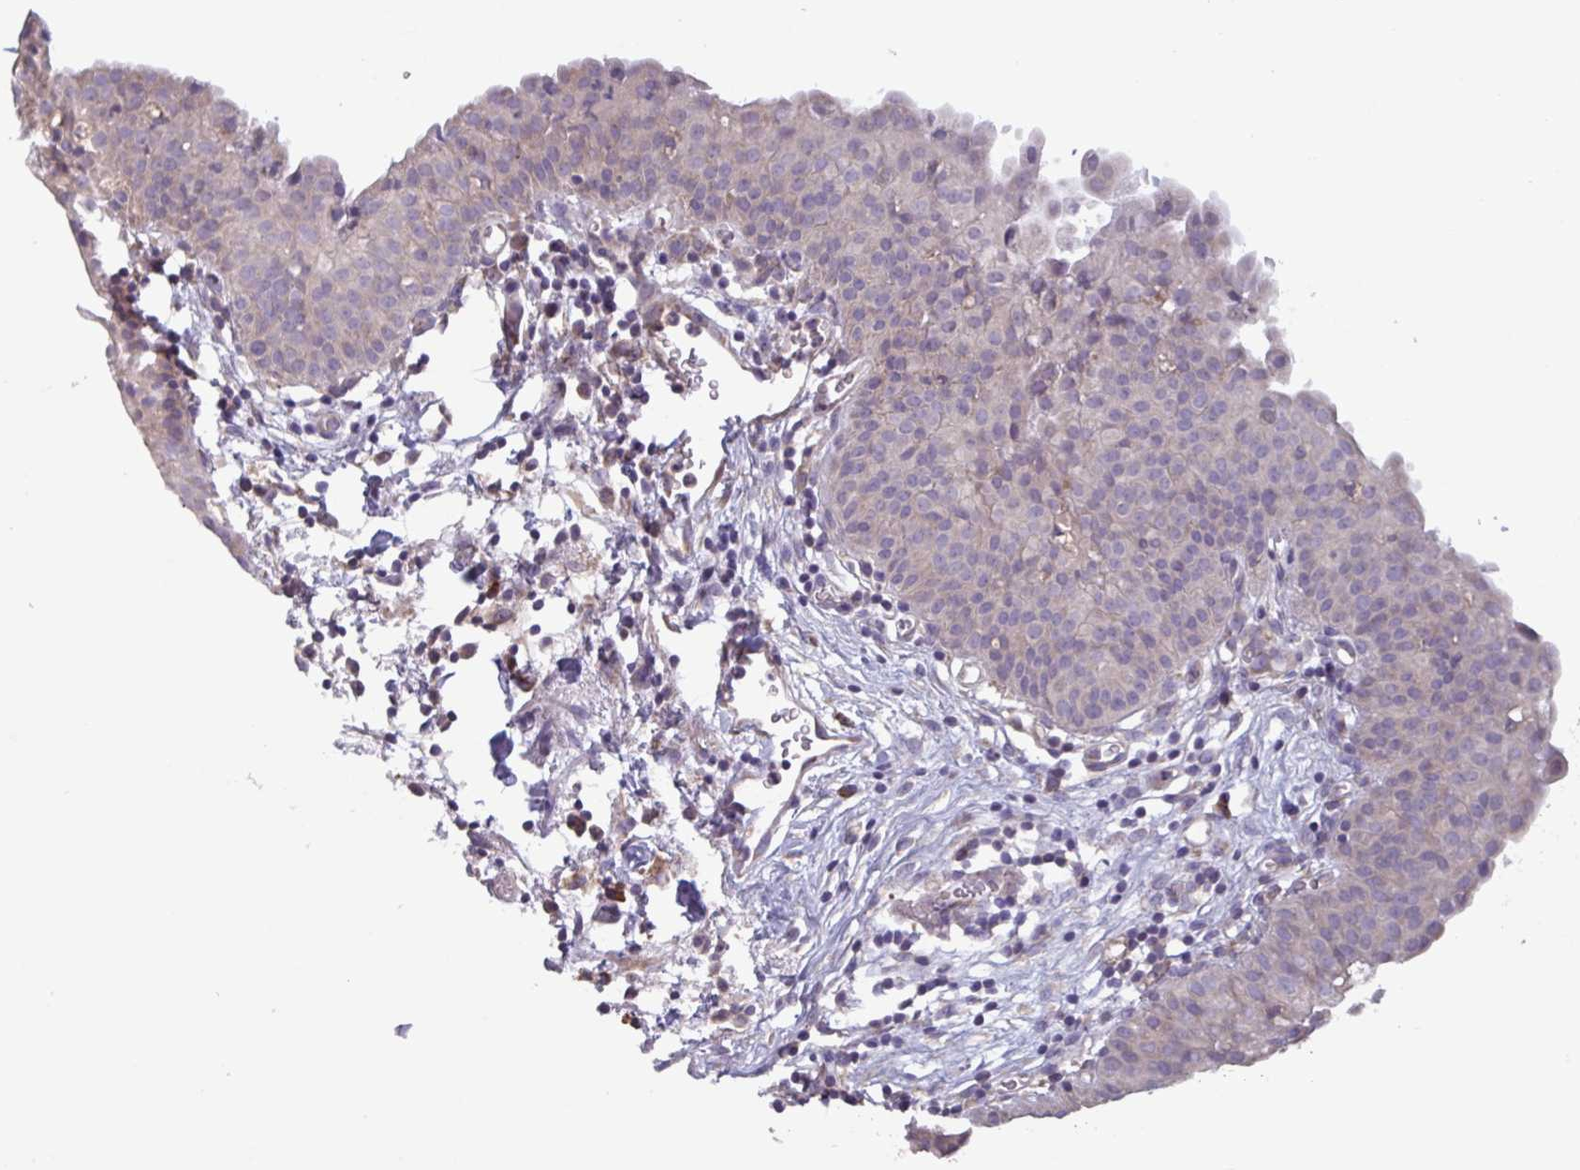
{"staining": {"intensity": "negative", "quantity": "none", "location": "none"}, "tissue": "urinary bladder", "cell_type": "Urothelial cells", "image_type": "normal", "snomed": [{"axis": "morphology", "description": "Normal tissue, NOS"}, {"axis": "morphology", "description": "Inflammation, NOS"}, {"axis": "topography", "description": "Urinary bladder"}], "caption": "The immunohistochemistry (IHC) histopathology image has no significant expression in urothelial cells of urinary bladder. Nuclei are stained in blue.", "gene": "CD1E", "patient": {"sex": "male", "age": 57}}